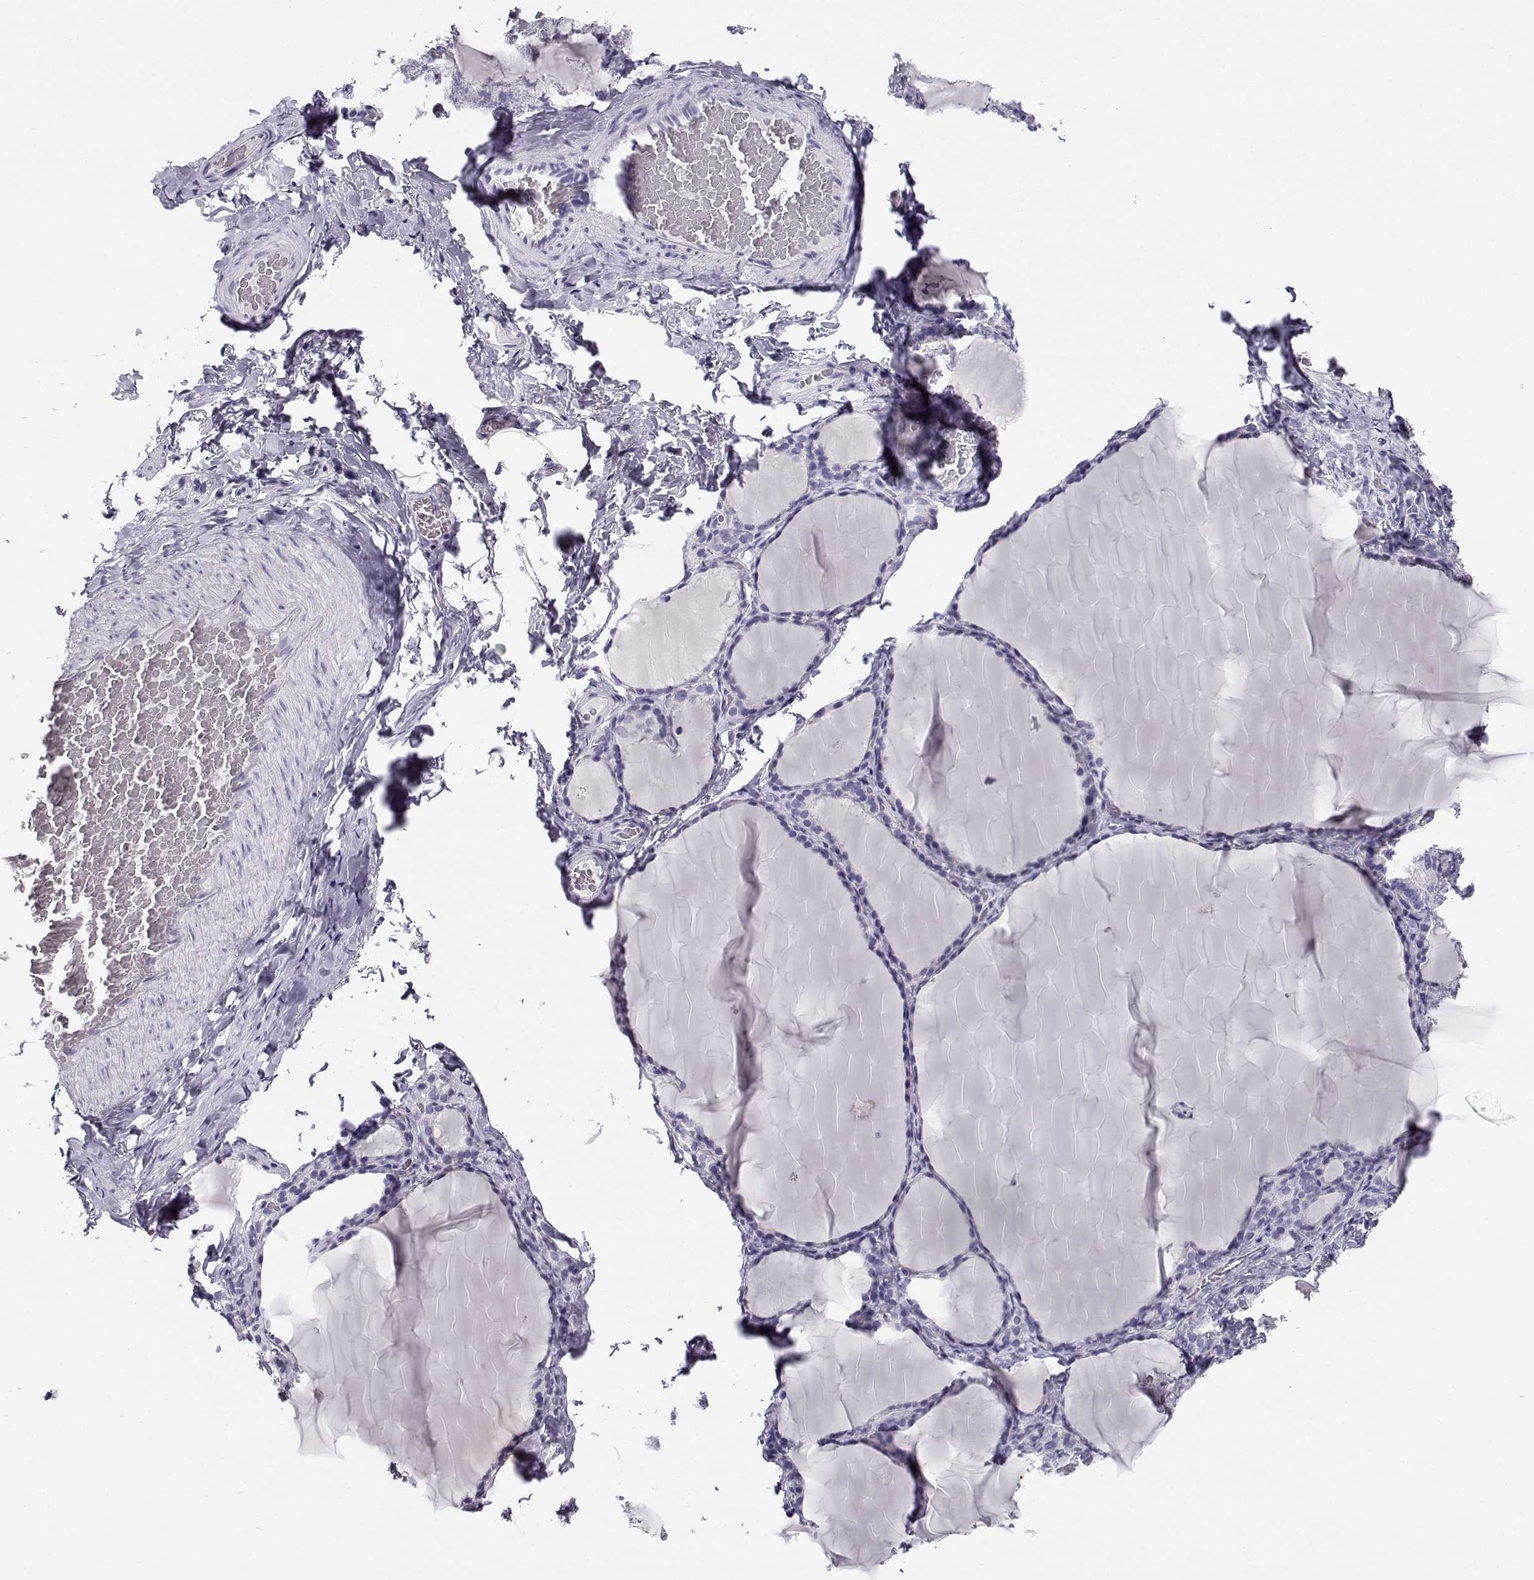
{"staining": {"intensity": "negative", "quantity": "none", "location": "none"}, "tissue": "thyroid gland", "cell_type": "Glandular cells", "image_type": "normal", "snomed": [{"axis": "morphology", "description": "Normal tissue, NOS"}, {"axis": "morphology", "description": "Hyperplasia, NOS"}, {"axis": "topography", "description": "Thyroid gland"}], "caption": "Human thyroid gland stained for a protein using immunohistochemistry shows no expression in glandular cells.", "gene": "CABS1", "patient": {"sex": "female", "age": 27}}